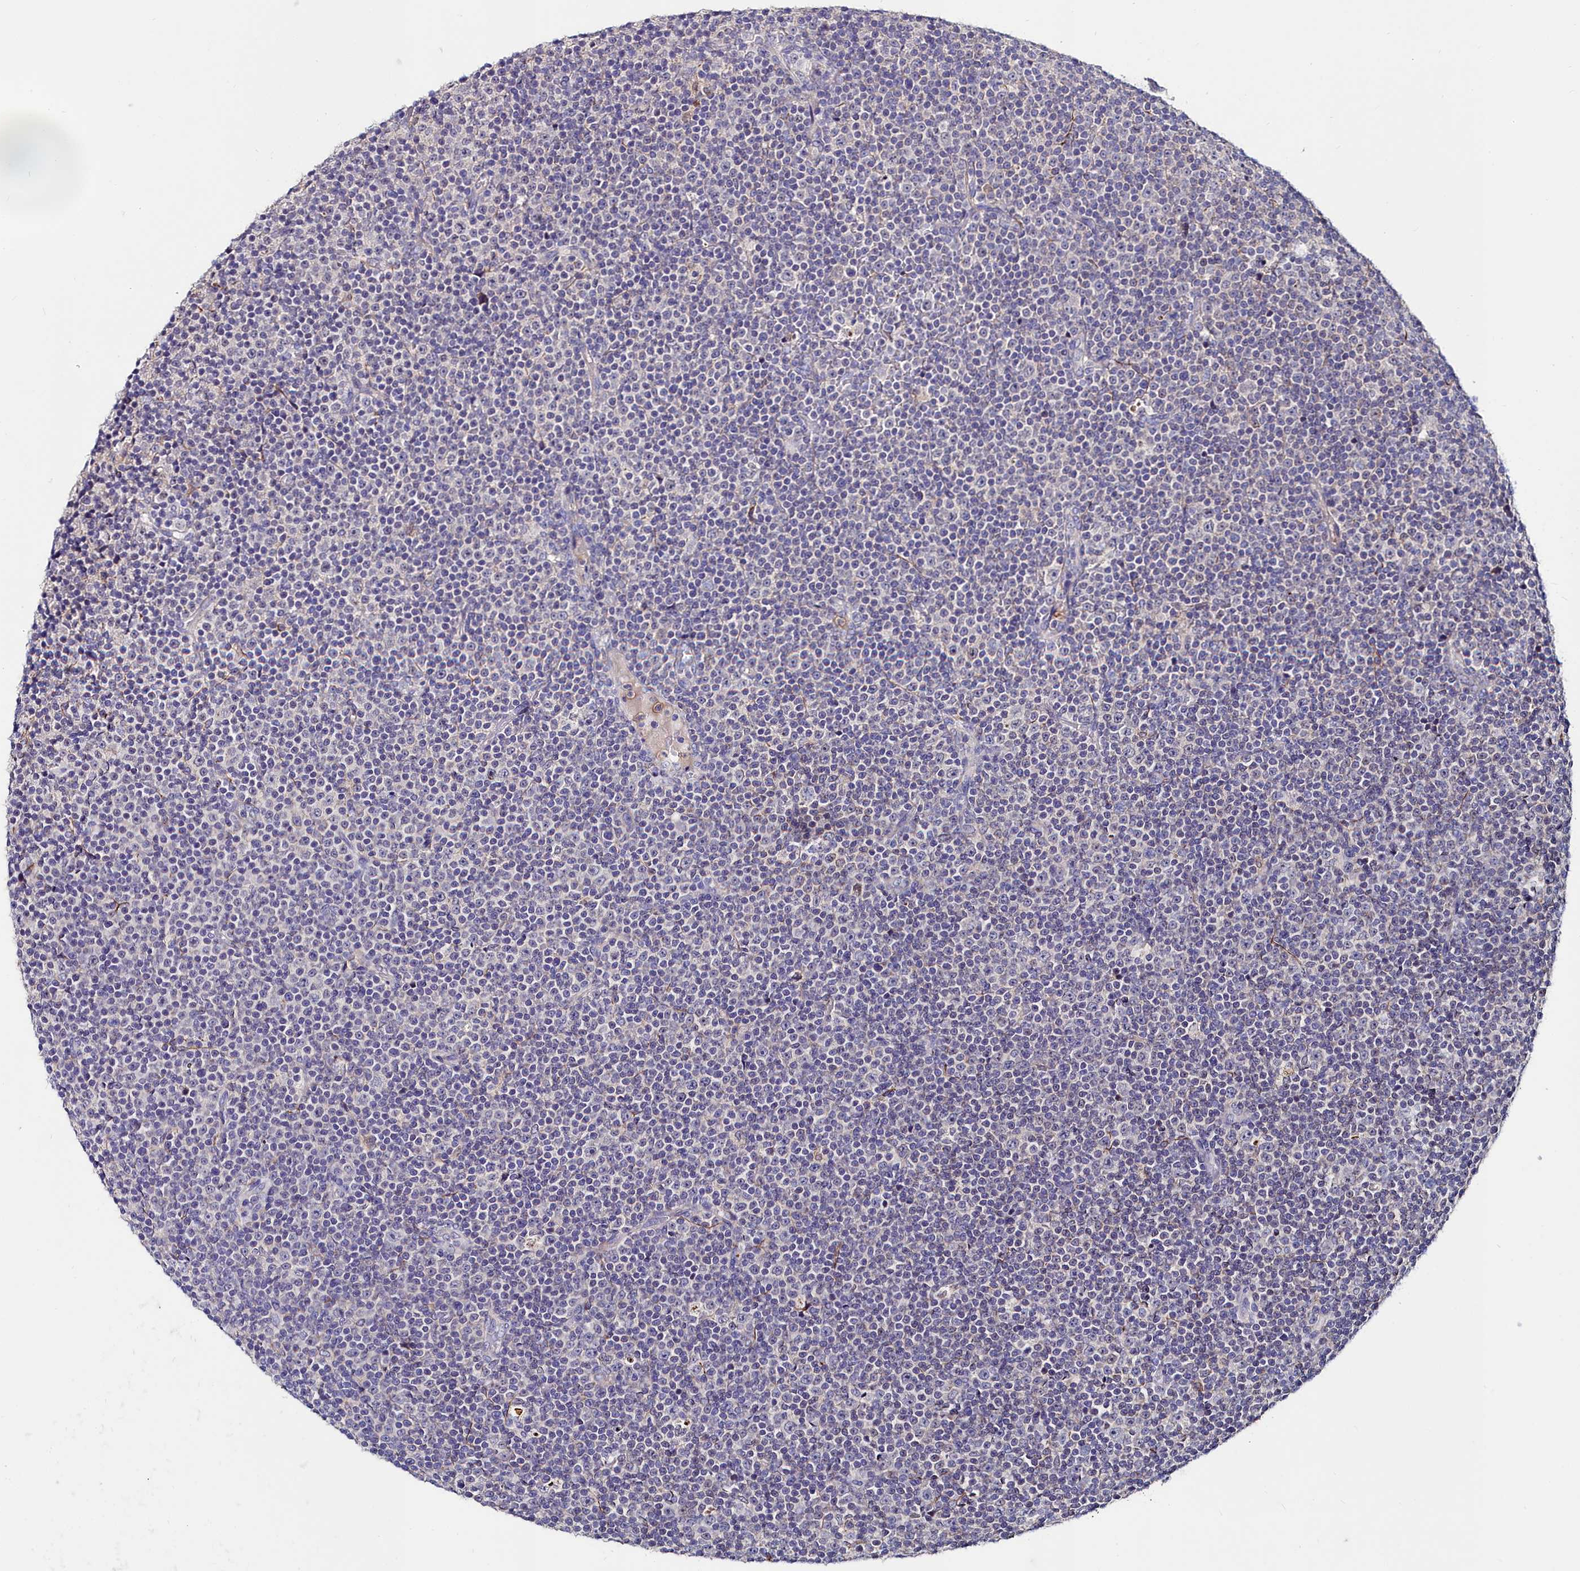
{"staining": {"intensity": "negative", "quantity": "none", "location": "none"}, "tissue": "lymphoma", "cell_type": "Tumor cells", "image_type": "cancer", "snomed": [{"axis": "morphology", "description": "Malignant lymphoma, non-Hodgkin's type, Low grade"}, {"axis": "topography", "description": "Lymph node"}], "caption": "Immunohistochemistry image of lymphoma stained for a protein (brown), which exhibits no expression in tumor cells. (Brightfield microscopy of DAB IHC at high magnification).", "gene": "AMBRA1", "patient": {"sex": "female", "age": 67}}